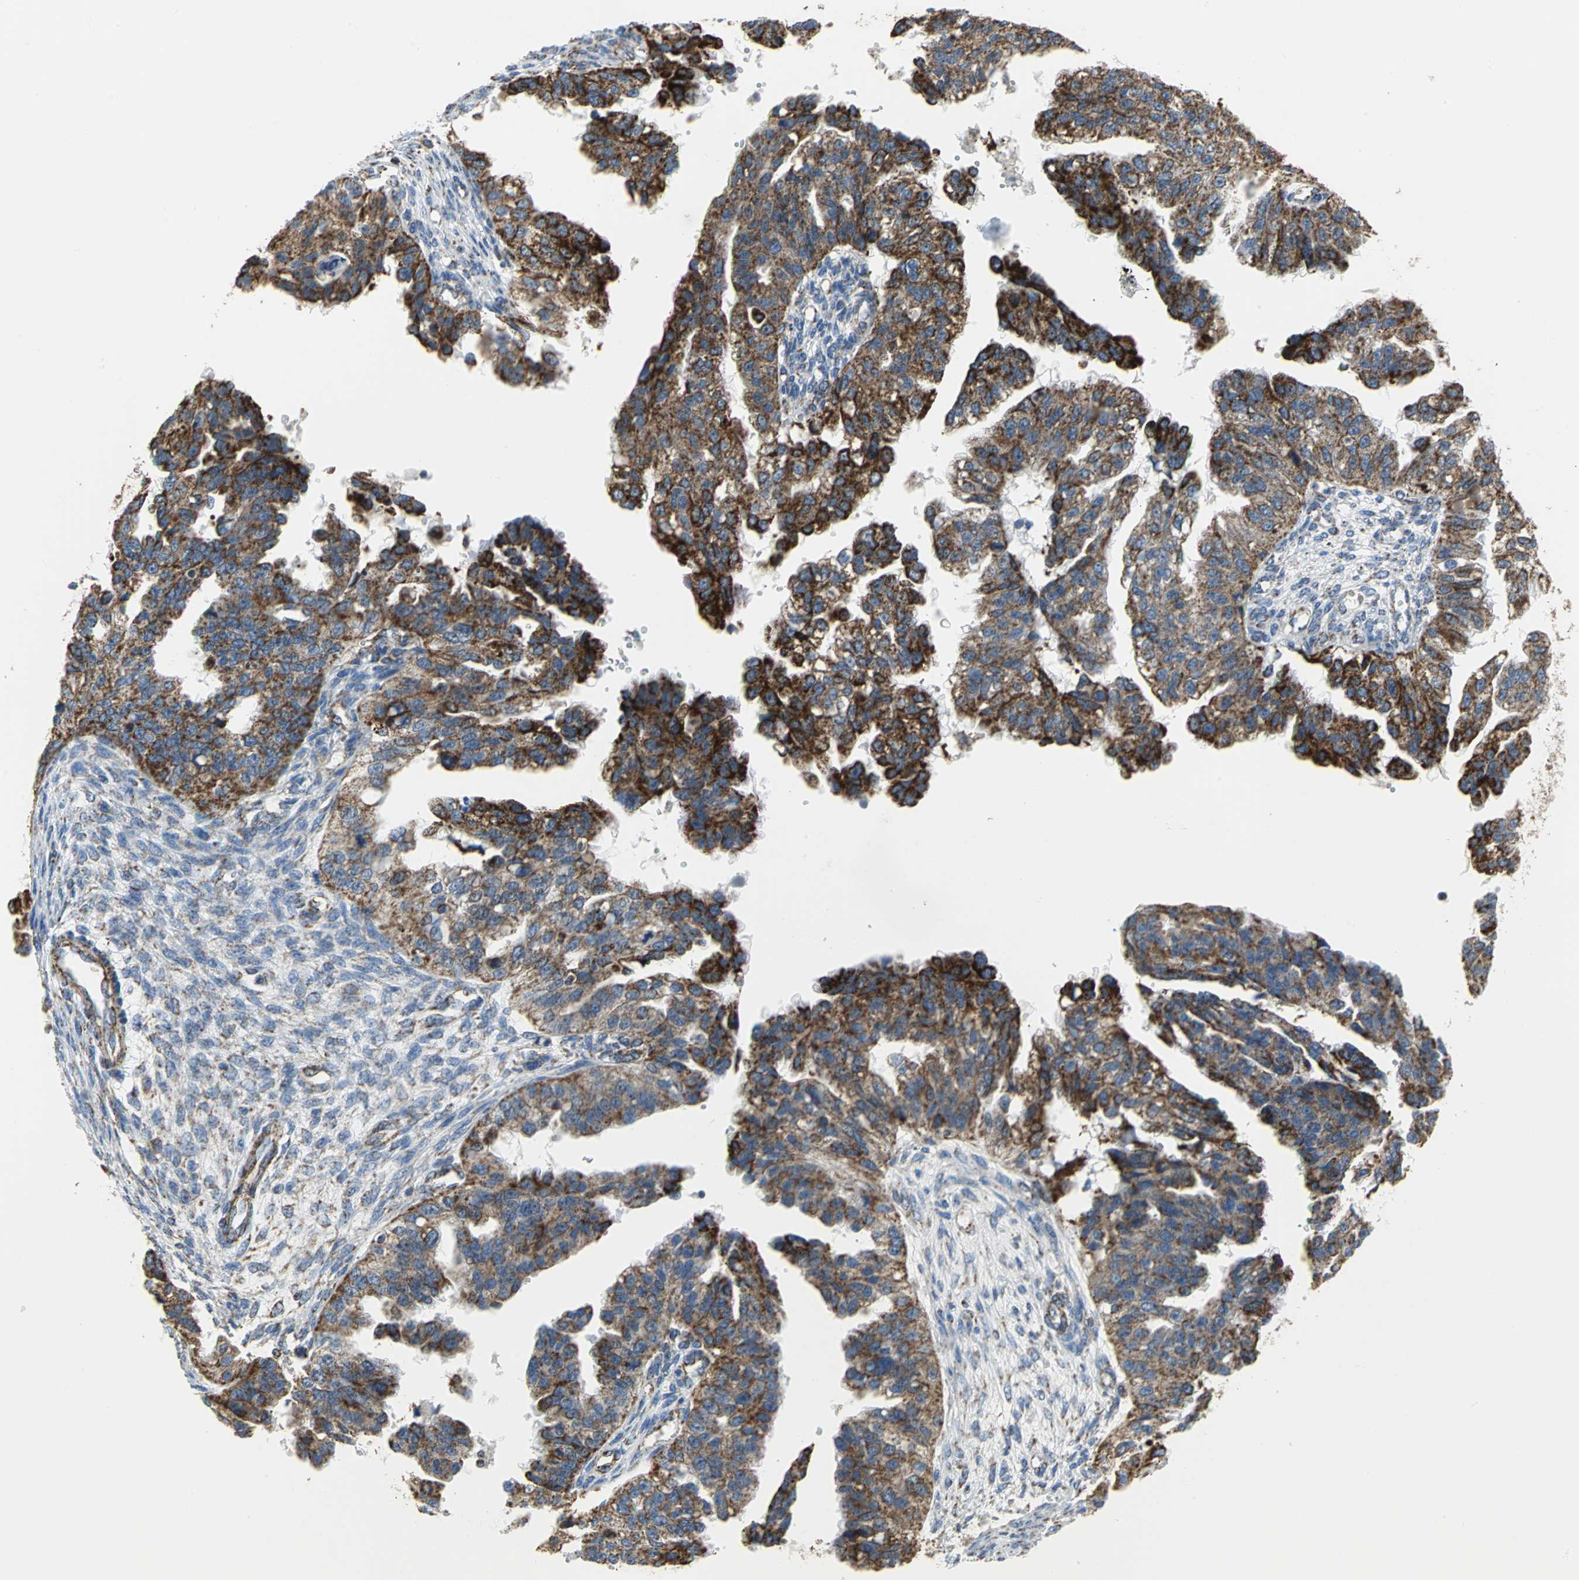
{"staining": {"intensity": "strong", "quantity": ">75%", "location": "cytoplasmic/membranous"}, "tissue": "ovarian cancer", "cell_type": "Tumor cells", "image_type": "cancer", "snomed": [{"axis": "morphology", "description": "Cystadenocarcinoma, serous, NOS"}, {"axis": "topography", "description": "Ovary"}], "caption": "Protein positivity by immunohistochemistry (IHC) exhibits strong cytoplasmic/membranous expression in about >75% of tumor cells in ovarian cancer (serous cystadenocarcinoma).", "gene": "NTRK1", "patient": {"sex": "female", "age": 58}}